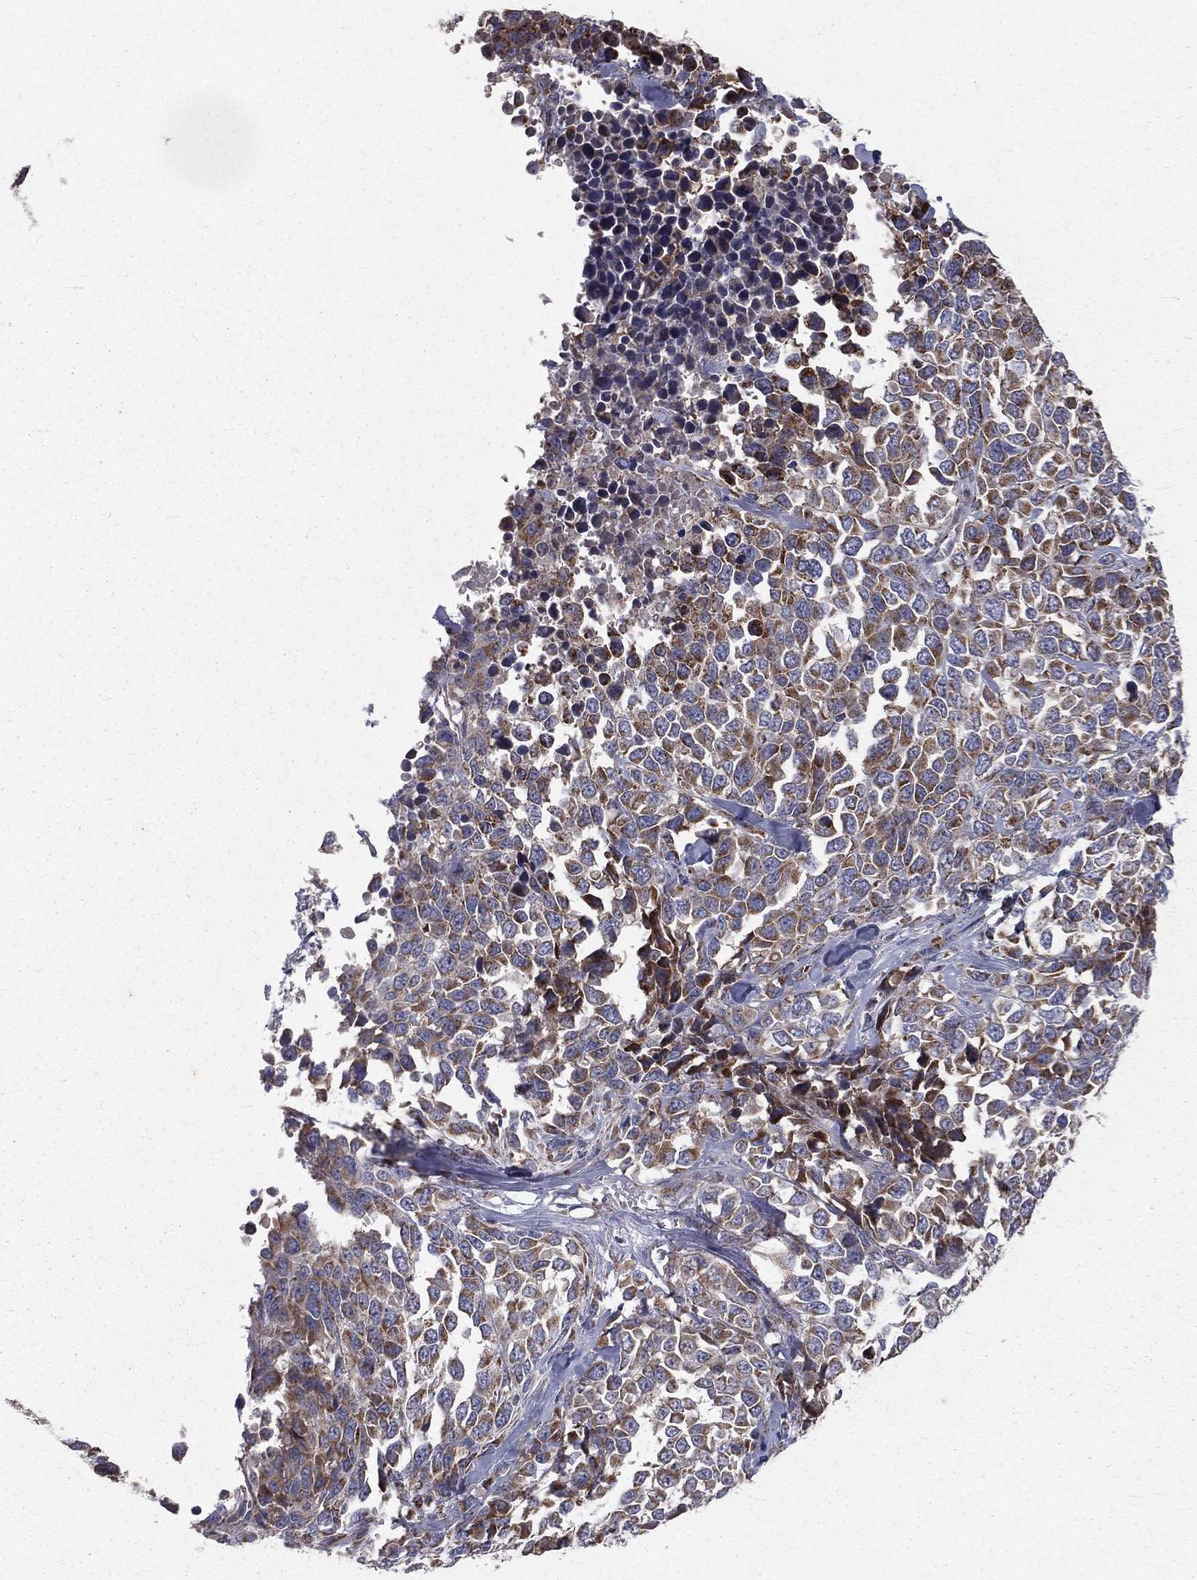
{"staining": {"intensity": "moderate", "quantity": ">75%", "location": "cytoplasmic/membranous"}, "tissue": "melanoma", "cell_type": "Tumor cells", "image_type": "cancer", "snomed": [{"axis": "morphology", "description": "Malignant melanoma, Metastatic site"}, {"axis": "topography", "description": "Skin"}], "caption": "A photomicrograph of malignant melanoma (metastatic site) stained for a protein shows moderate cytoplasmic/membranous brown staining in tumor cells. (DAB IHC, brown staining for protein, blue staining for nuclei).", "gene": "GPD1", "patient": {"sex": "male", "age": 84}}